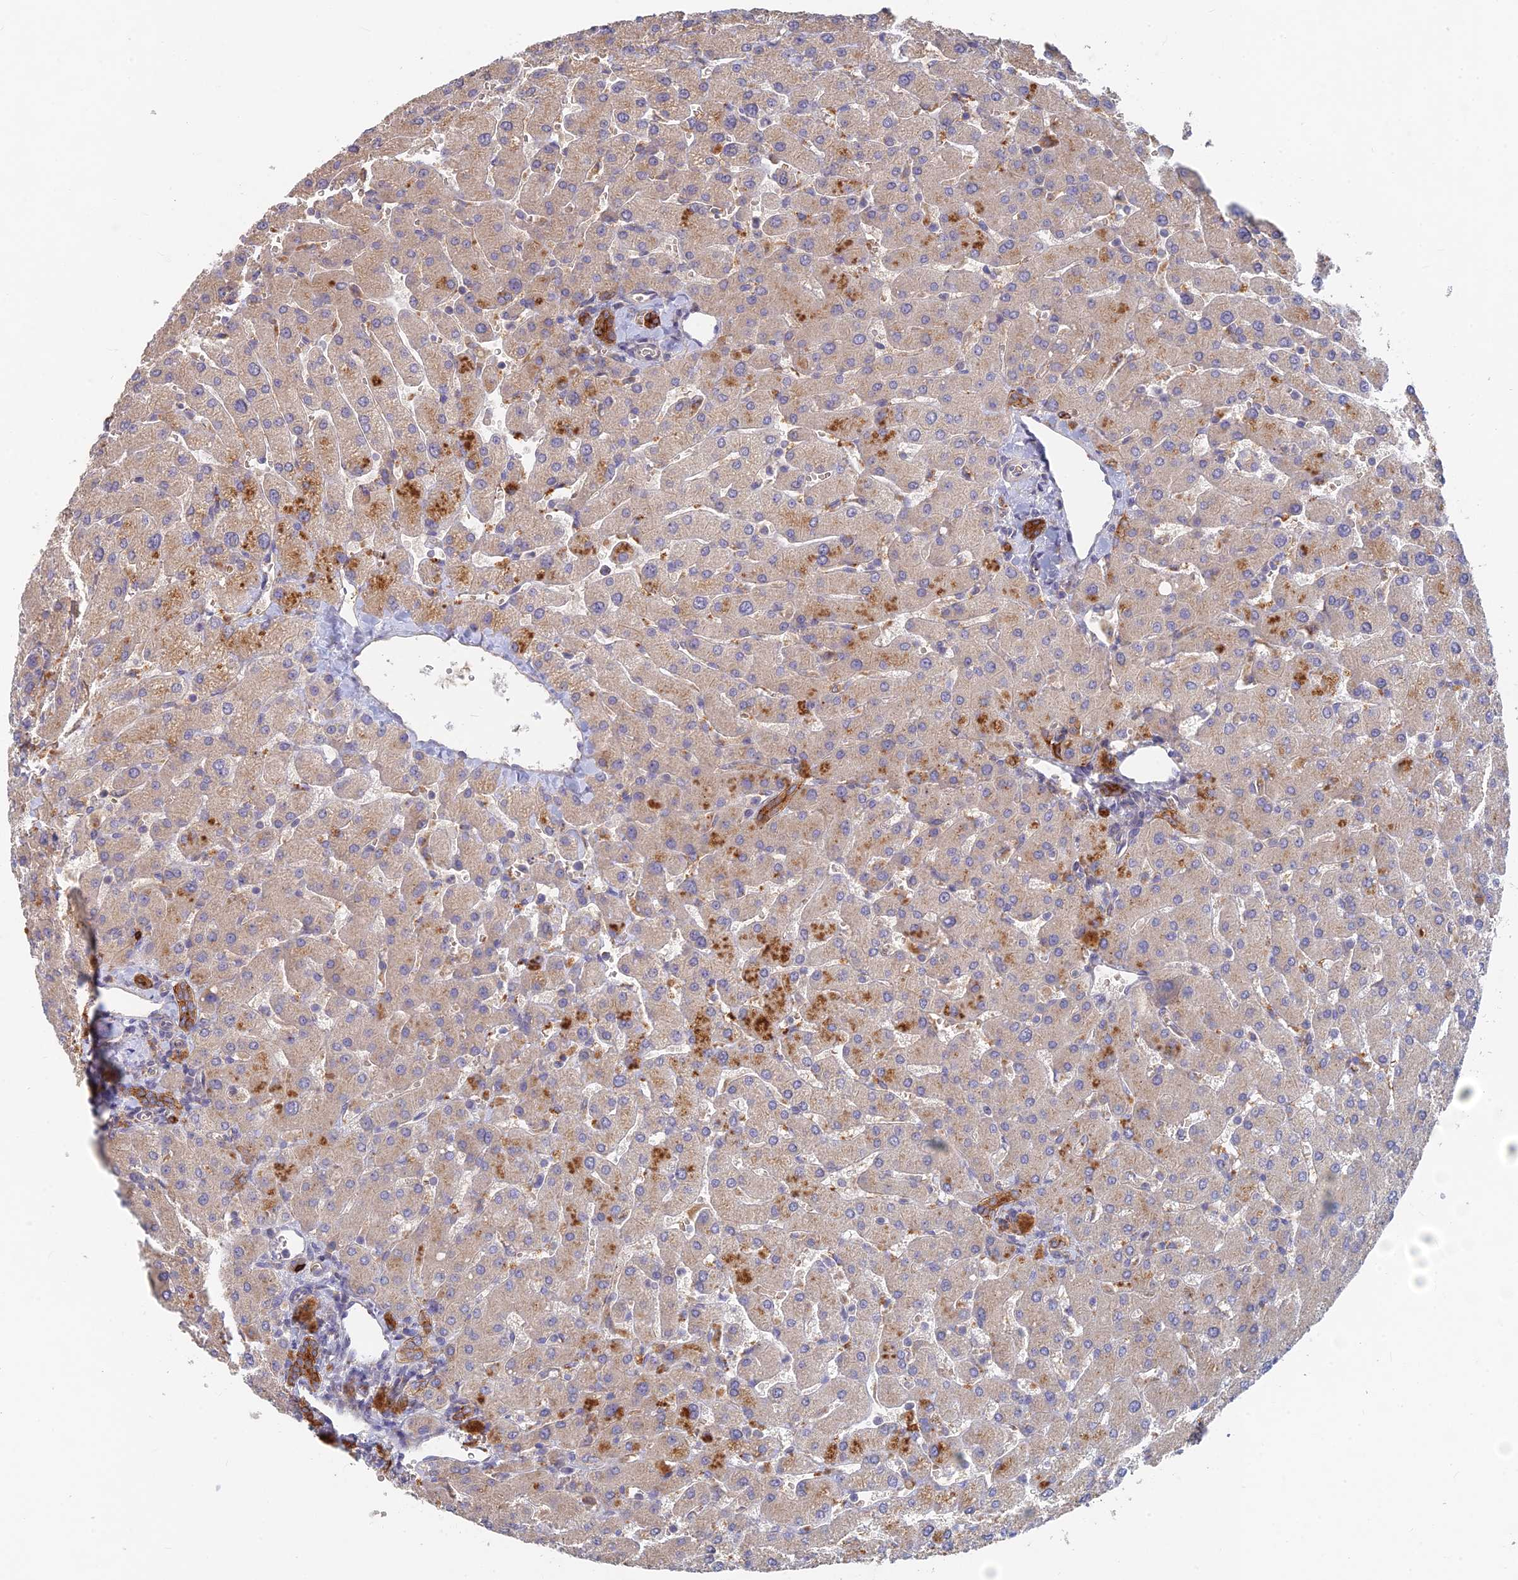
{"staining": {"intensity": "moderate", "quantity": ">75%", "location": "cytoplasmic/membranous"}, "tissue": "liver", "cell_type": "Cholangiocytes", "image_type": "normal", "snomed": [{"axis": "morphology", "description": "Normal tissue, NOS"}, {"axis": "topography", "description": "Liver"}], "caption": "IHC image of benign human liver stained for a protein (brown), which exhibits medium levels of moderate cytoplasmic/membranous positivity in approximately >75% of cholangiocytes.", "gene": "ARRDC1", "patient": {"sex": "male", "age": 55}}